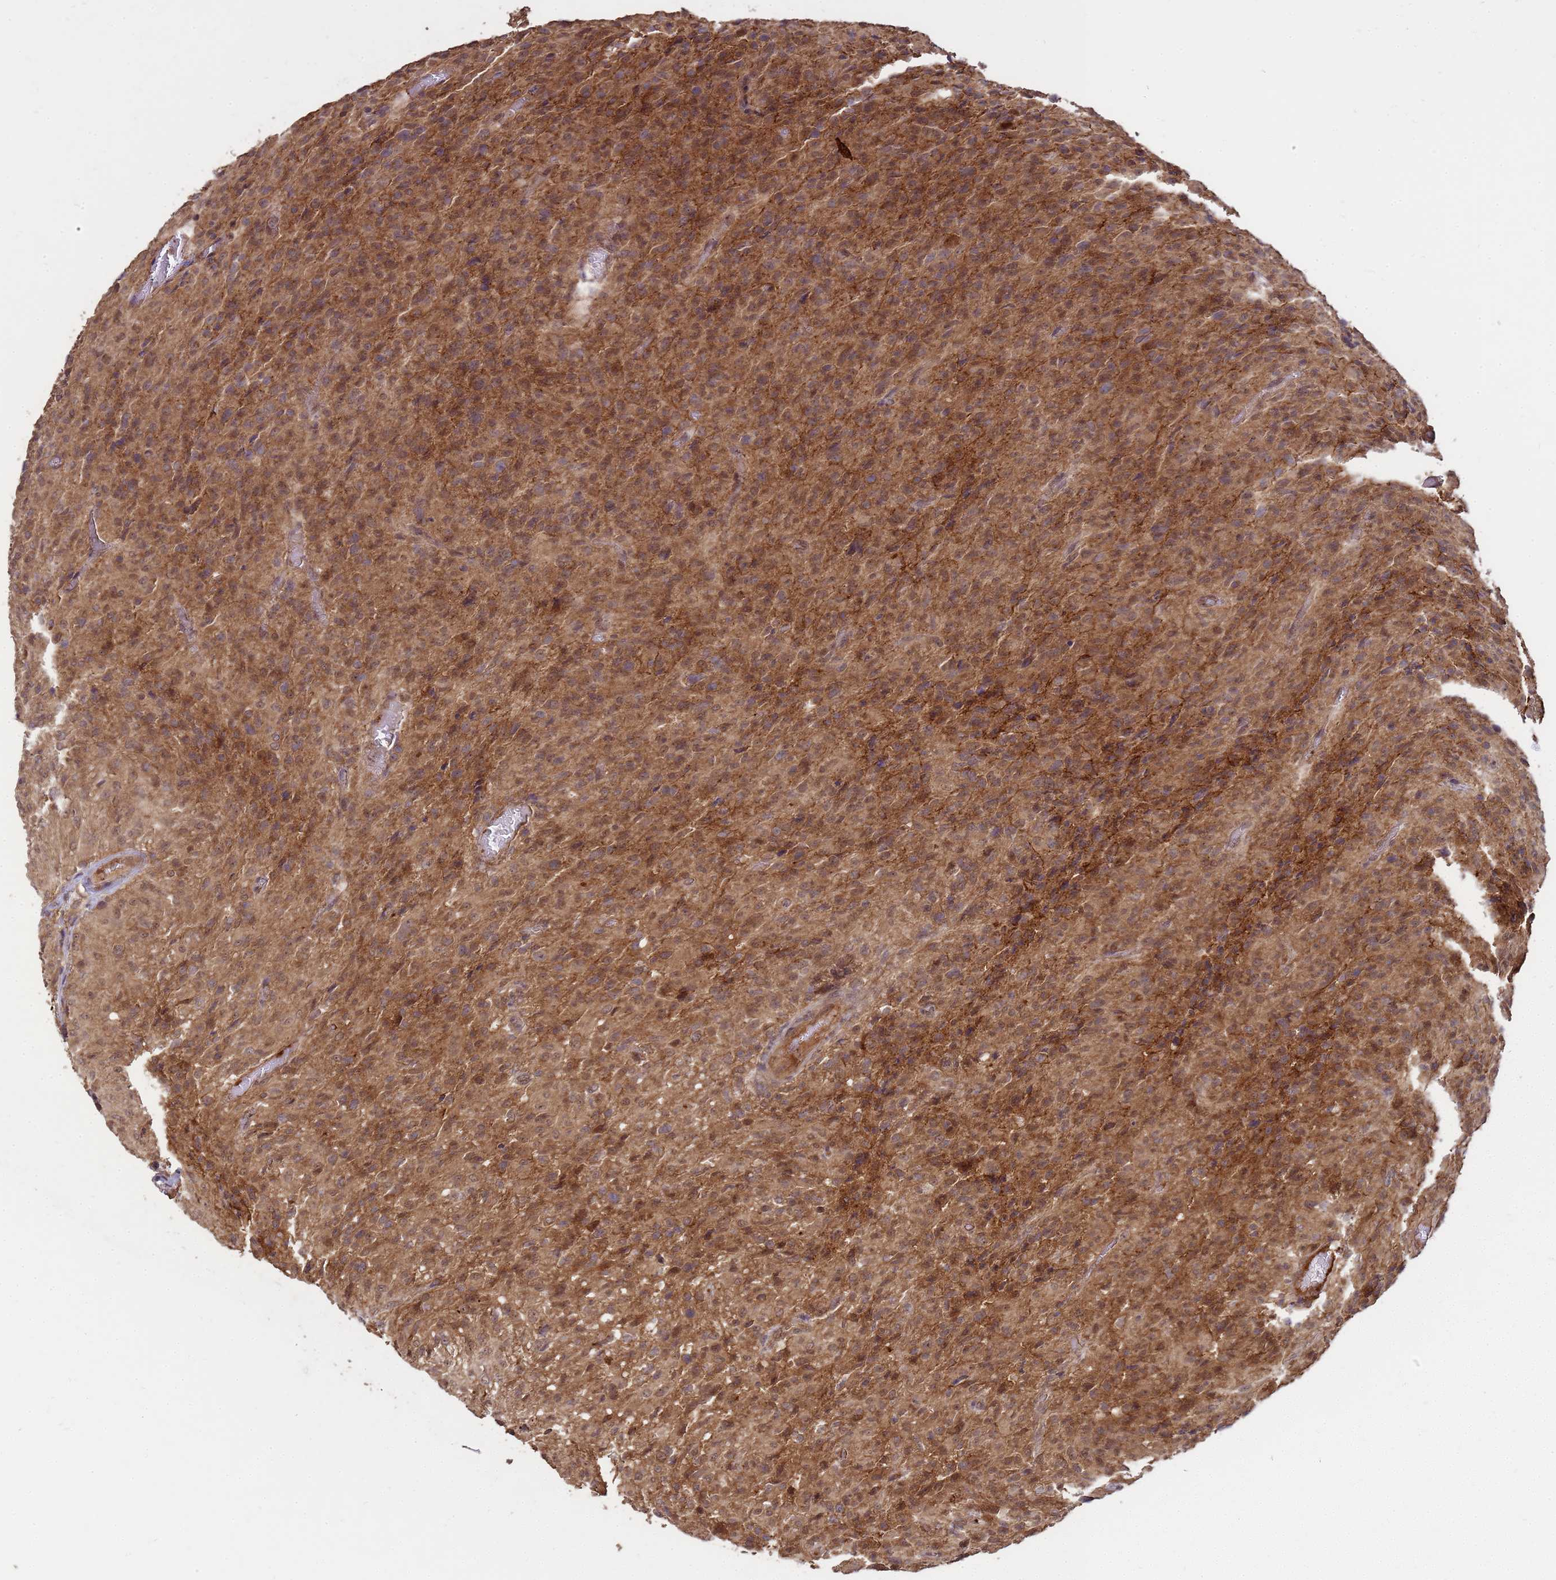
{"staining": {"intensity": "moderate", "quantity": ">75%", "location": "cytoplasmic/membranous,nuclear"}, "tissue": "glioma", "cell_type": "Tumor cells", "image_type": "cancer", "snomed": [{"axis": "morphology", "description": "Glioma, malignant, High grade"}, {"axis": "topography", "description": "Brain"}], "caption": "Protein staining of high-grade glioma (malignant) tissue demonstrates moderate cytoplasmic/membranous and nuclear expression in about >75% of tumor cells.", "gene": "CRBN", "patient": {"sex": "female", "age": 57}}